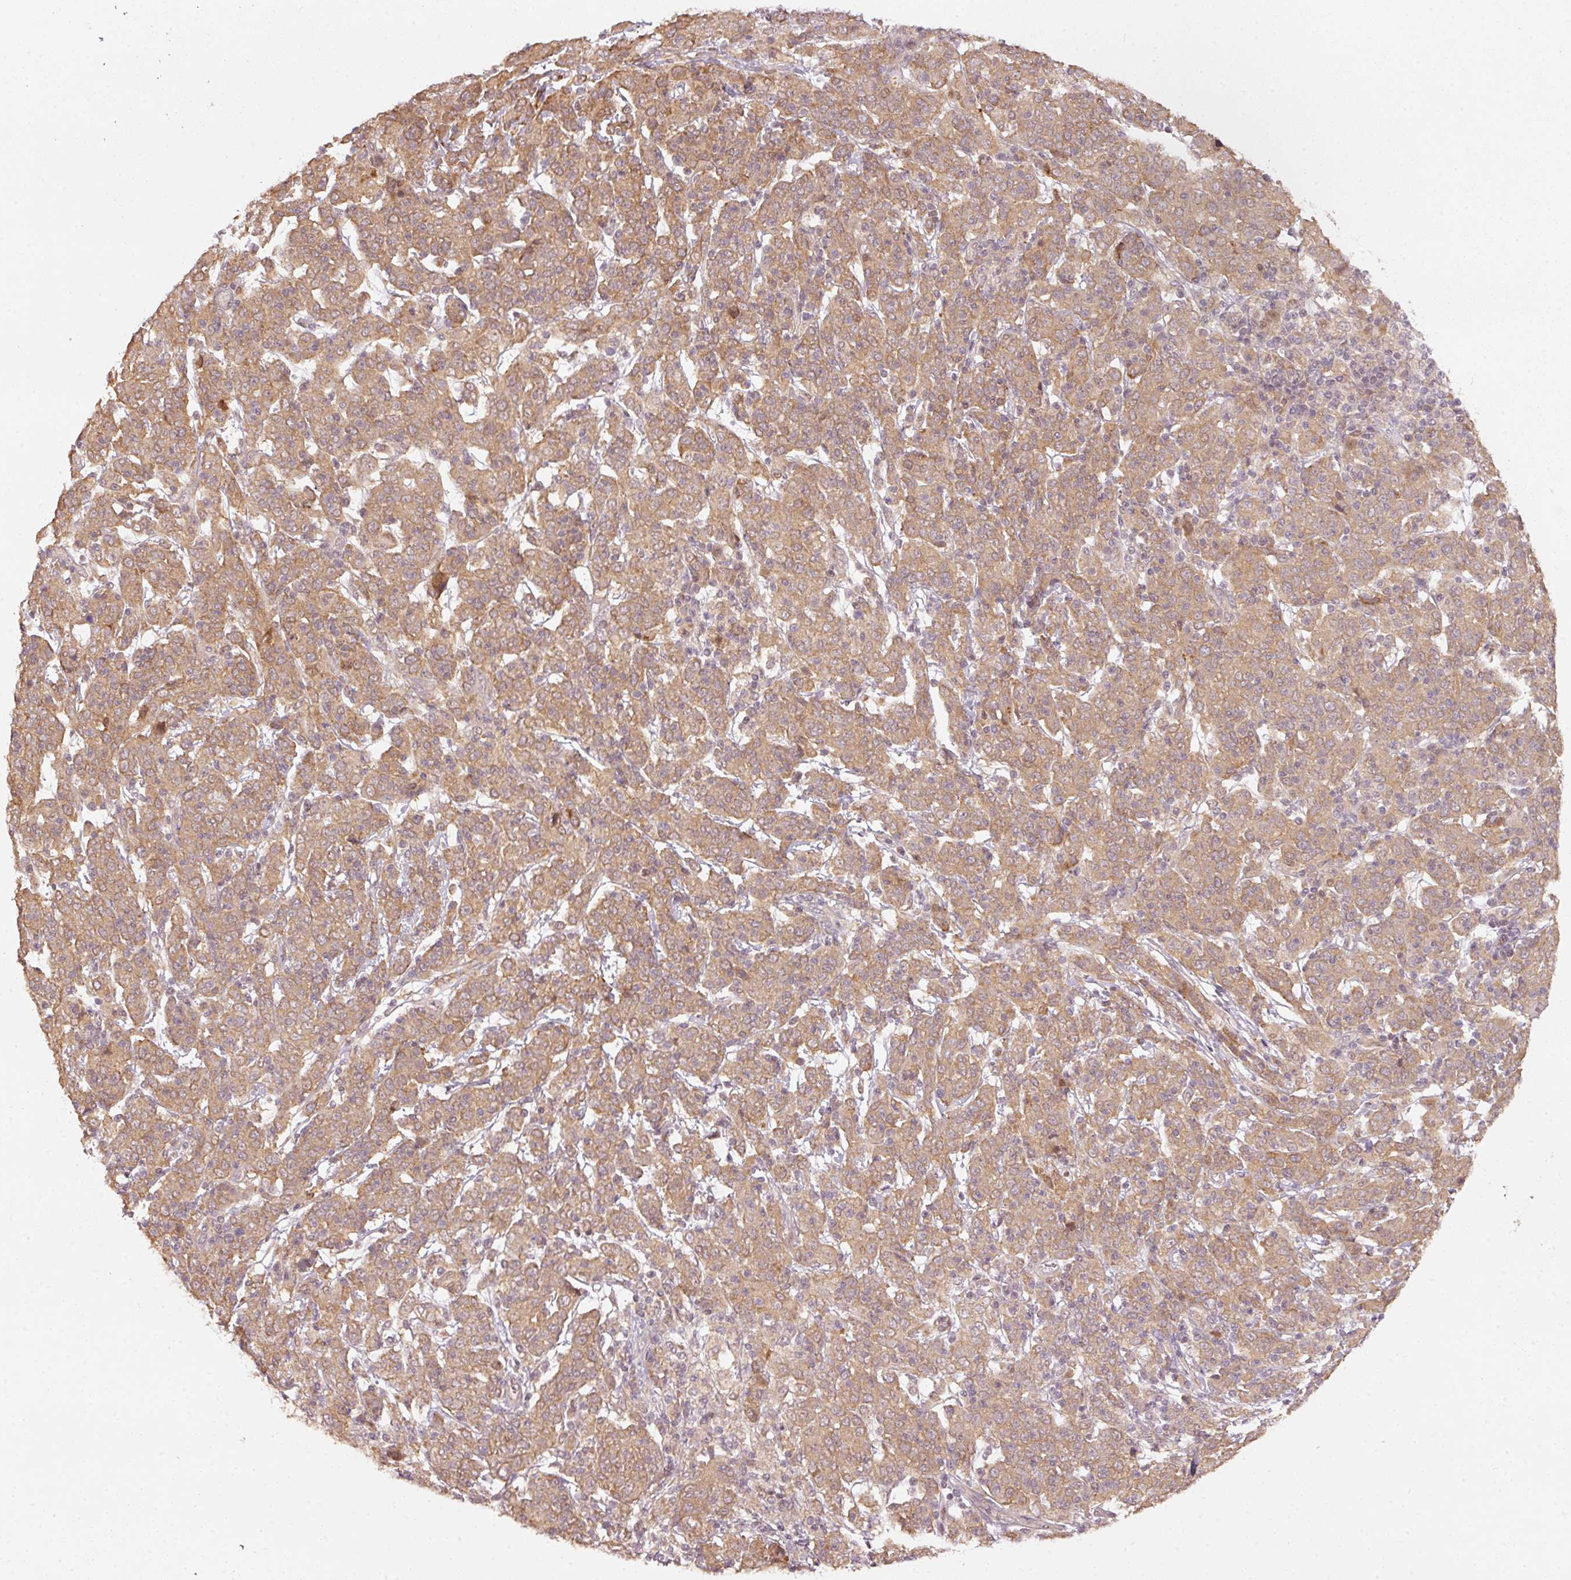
{"staining": {"intensity": "moderate", "quantity": ">75%", "location": "cytoplasmic/membranous"}, "tissue": "cervical cancer", "cell_type": "Tumor cells", "image_type": "cancer", "snomed": [{"axis": "morphology", "description": "Squamous cell carcinoma, NOS"}, {"axis": "topography", "description": "Cervix"}], "caption": "Brown immunohistochemical staining in human squamous cell carcinoma (cervical) exhibits moderate cytoplasmic/membranous staining in approximately >75% of tumor cells. (DAB (3,3'-diaminobenzidine) IHC, brown staining for protein, blue staining for nuclei).", "gene": "PCDHB1", "patient": {"sex": "female", "age": 67}}